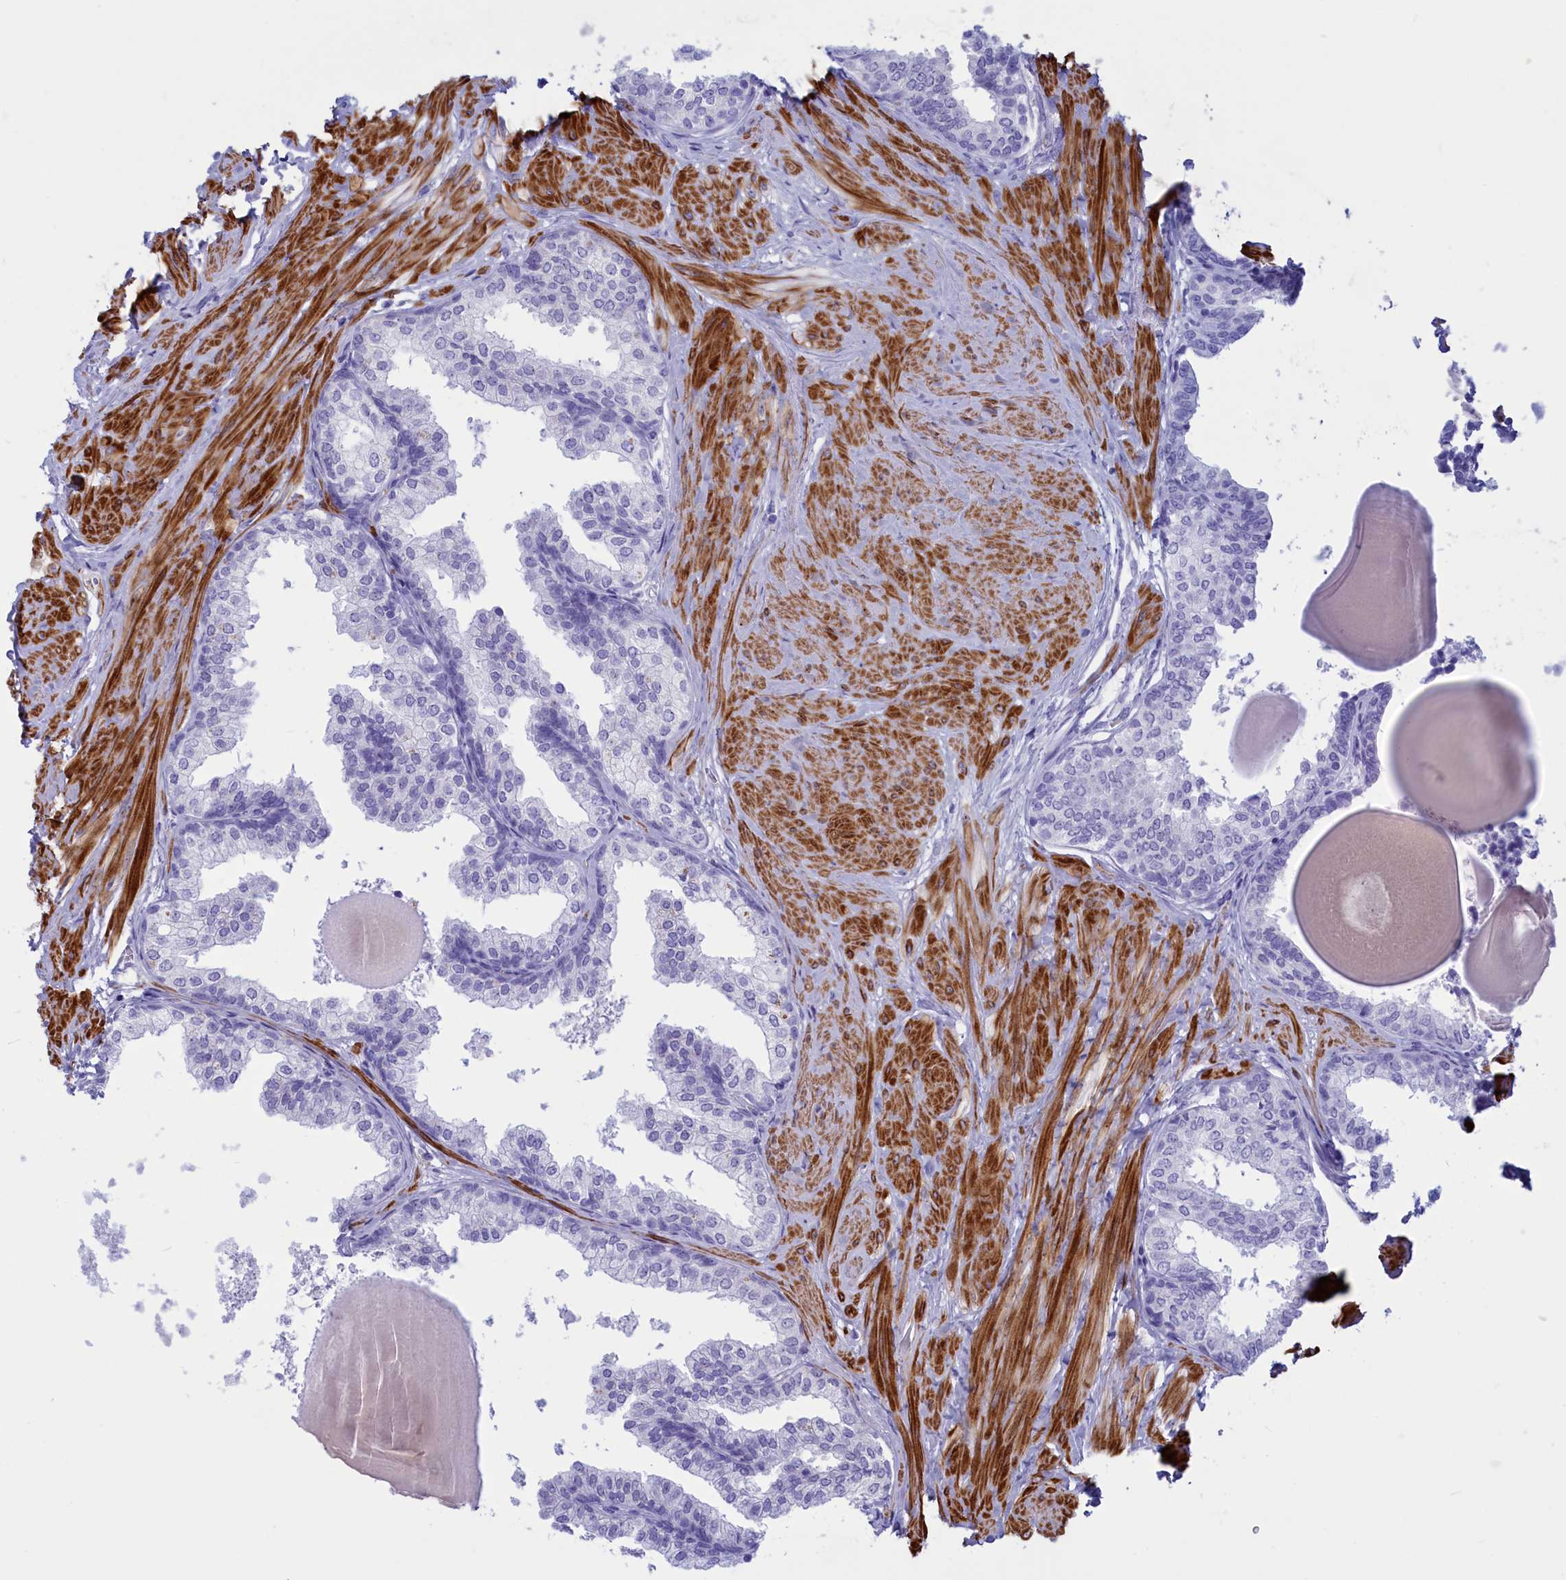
{"staining": {"intensity": "negative", "quantity": "none", "location": "none"}, "tissue": "prostate", "cell_type": "Glandular cells", "image_type": "normal", "snomed": [{"axis": "morphology", "description": "Normal tissue, NOS"}, {"axis": "topography", "description": "Prostate"}], "caption": "IHC of benign human prostate shows no expression in glandular cells. (DAB immunohistochemistry (IHC) with hematoxylin counter stain).", "gene": "GAPDHS", "patient": {"sex": "male", "age": 48}}